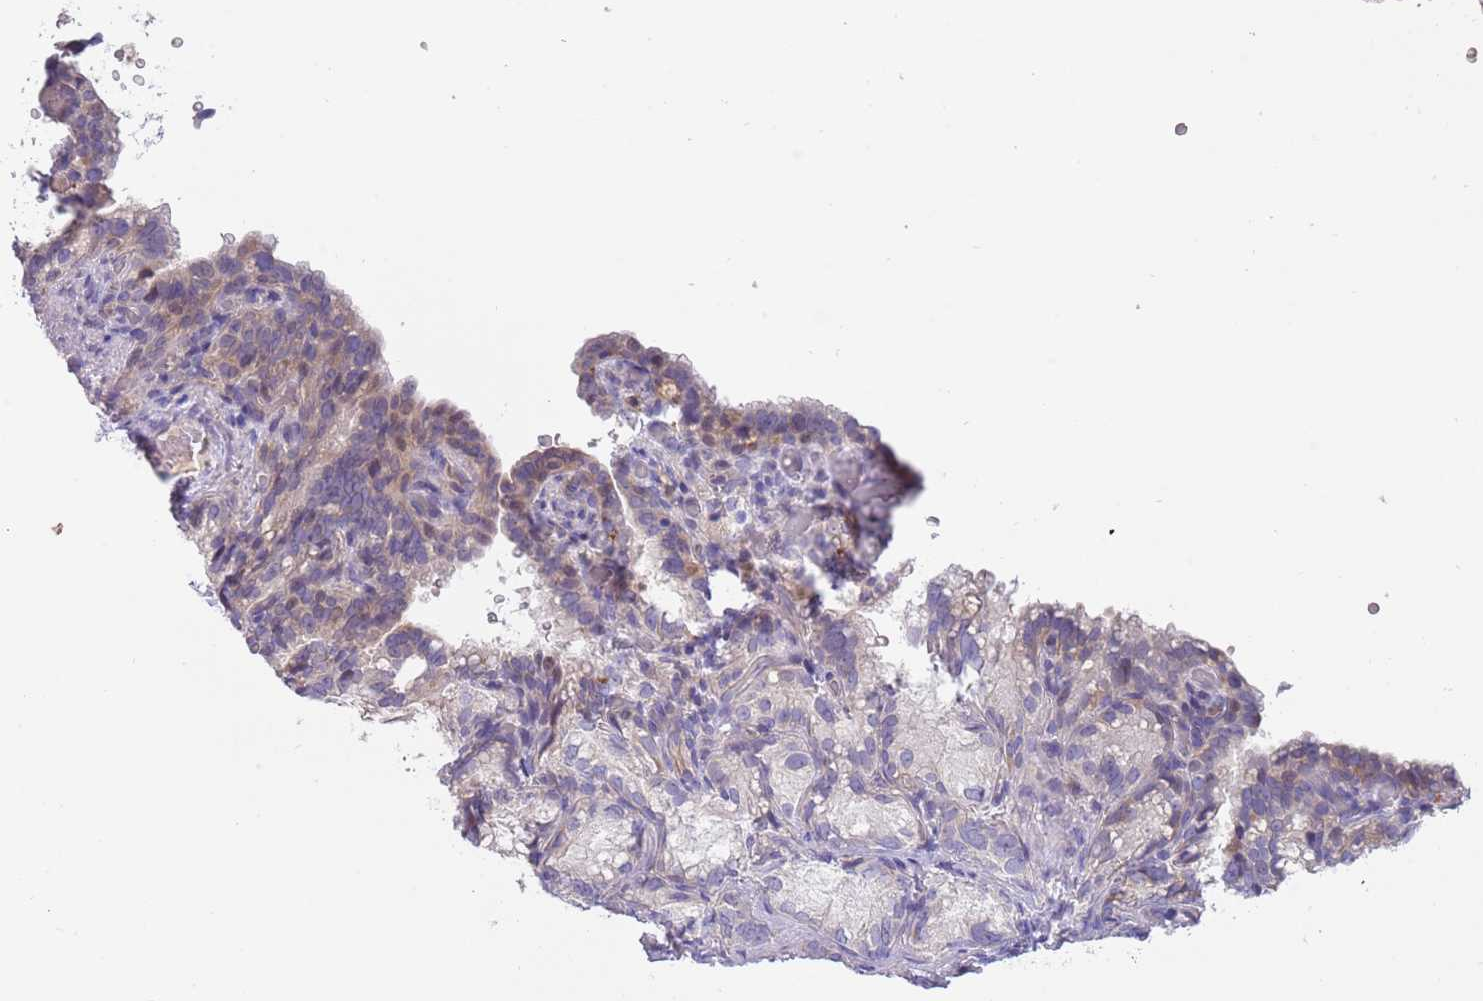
{"staining": {"intensity": "negative", "quantity": "none", "location": "none"}, "tissue": "seminal vesicle", "cell_type": "Glandular cells", "image_type": "normal", "snomed": [{"axis": "morphology", "description": "Normal tissue, NOS"}, {"axis": "topography", "description": "Seminal veicle"}], "caption": "High magnification brightfield microscopy of benign seminal vesicle stained with DAB (3,3'-diaminobenzidine) (brown) and counterstained with hematoxylin (blue): glandular cells show no significant expression. (Immunohistochemistry (ihc), brightfield microscopy, high magnification).", "gene": "CABYR", "patient": {"sex": "male", "age": 58}}